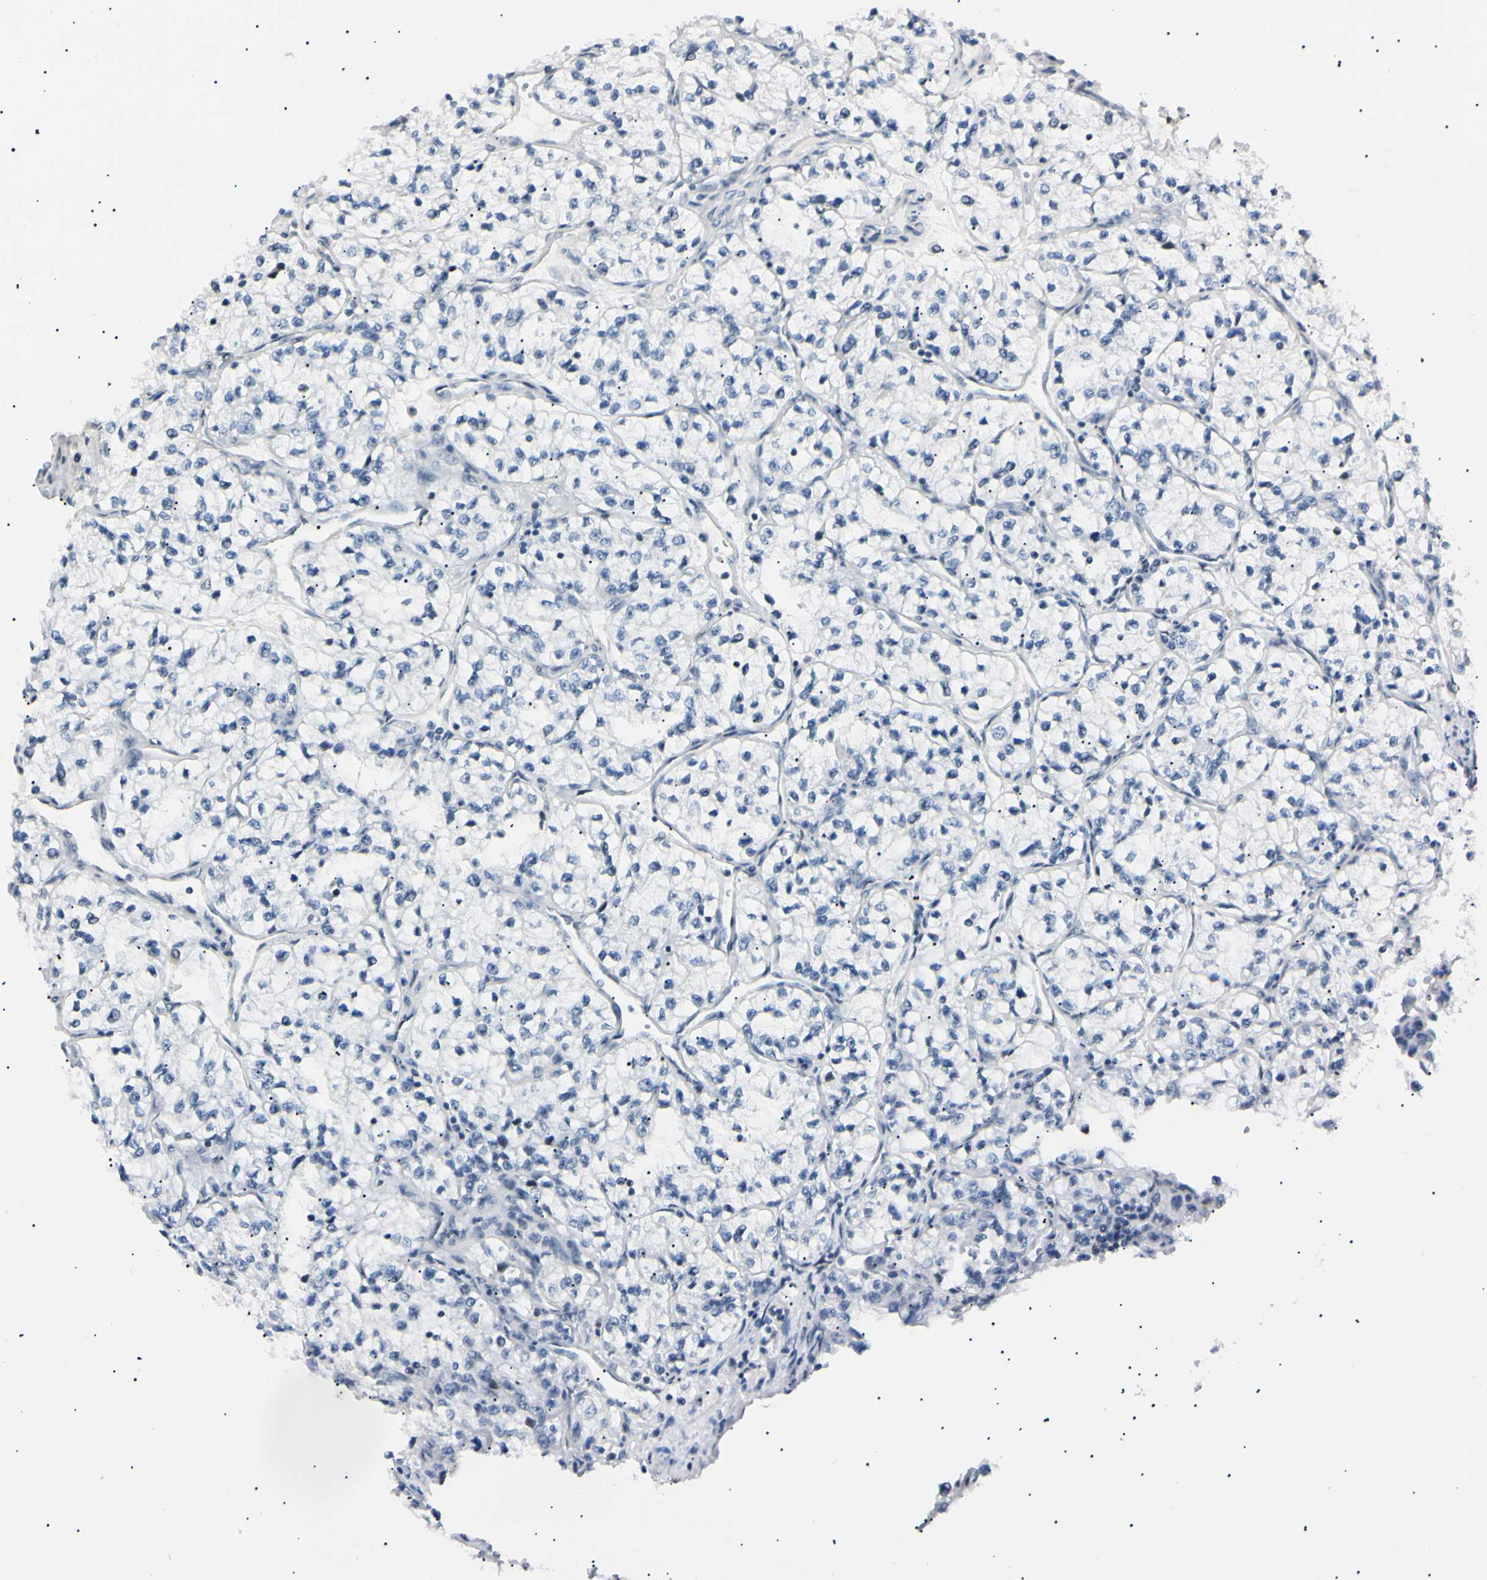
{"staining": {"intensity": "negative", "quantity": "none", "location": "none"}, "tissue": "renal cancer", "cell_type": "Tumor cells", "image_type": "cancer", "snomed": [{"axis": "morphology", "description": "Adenocarcinoma, NOS"}, {"axis": "topography", "description": "Kidney"}], "caption": "Adenocarcinoma (renal) was stained to show a protein in brown. There is no significant staining in tumor cells.", "gene": "ZNF134", "patient": {"sex": "female", "age": 57}}